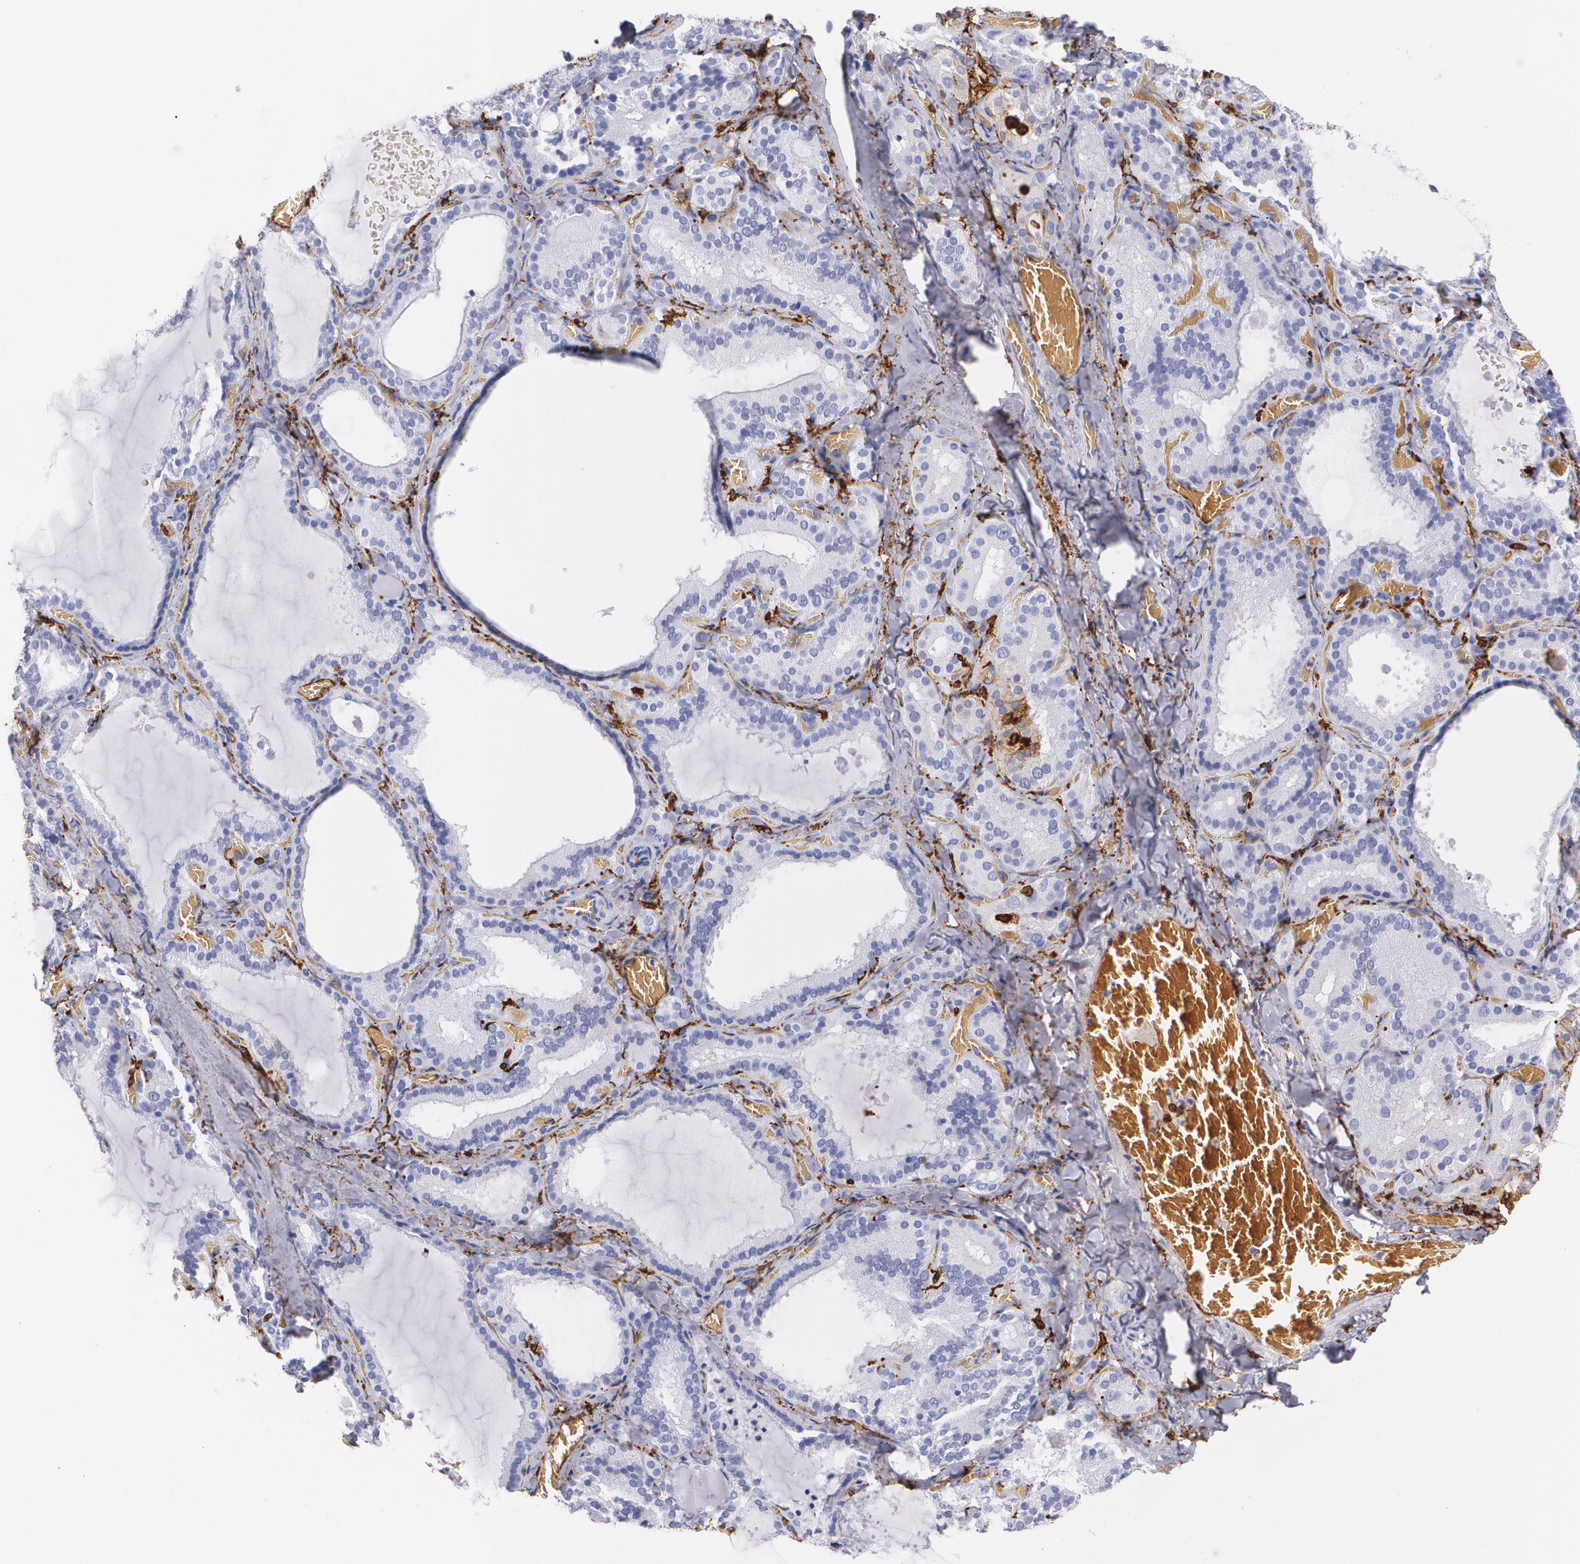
{"staining": {"intensity": "weak", "quantity": ">75%", "location": "cytoplasmic/membranous"}, "tissue": "thyroid gland", "cell_type": "Glandular cells", "image_type": "normal", "snomed": [{"axis": "morphology", "description": "Normal tissue, NOS"}, {"axis": "topography", "description": "Thyroid gland"}], "caption": "High-power microscopy captured an immunohistochemistry histopathology image of unremarkable thyroid gland, revealing weak cytoplasmic/membranous expression in about >75% of glandular cells.", "gene": "HLA", "patient": {"sex": "female", "age": 33}}